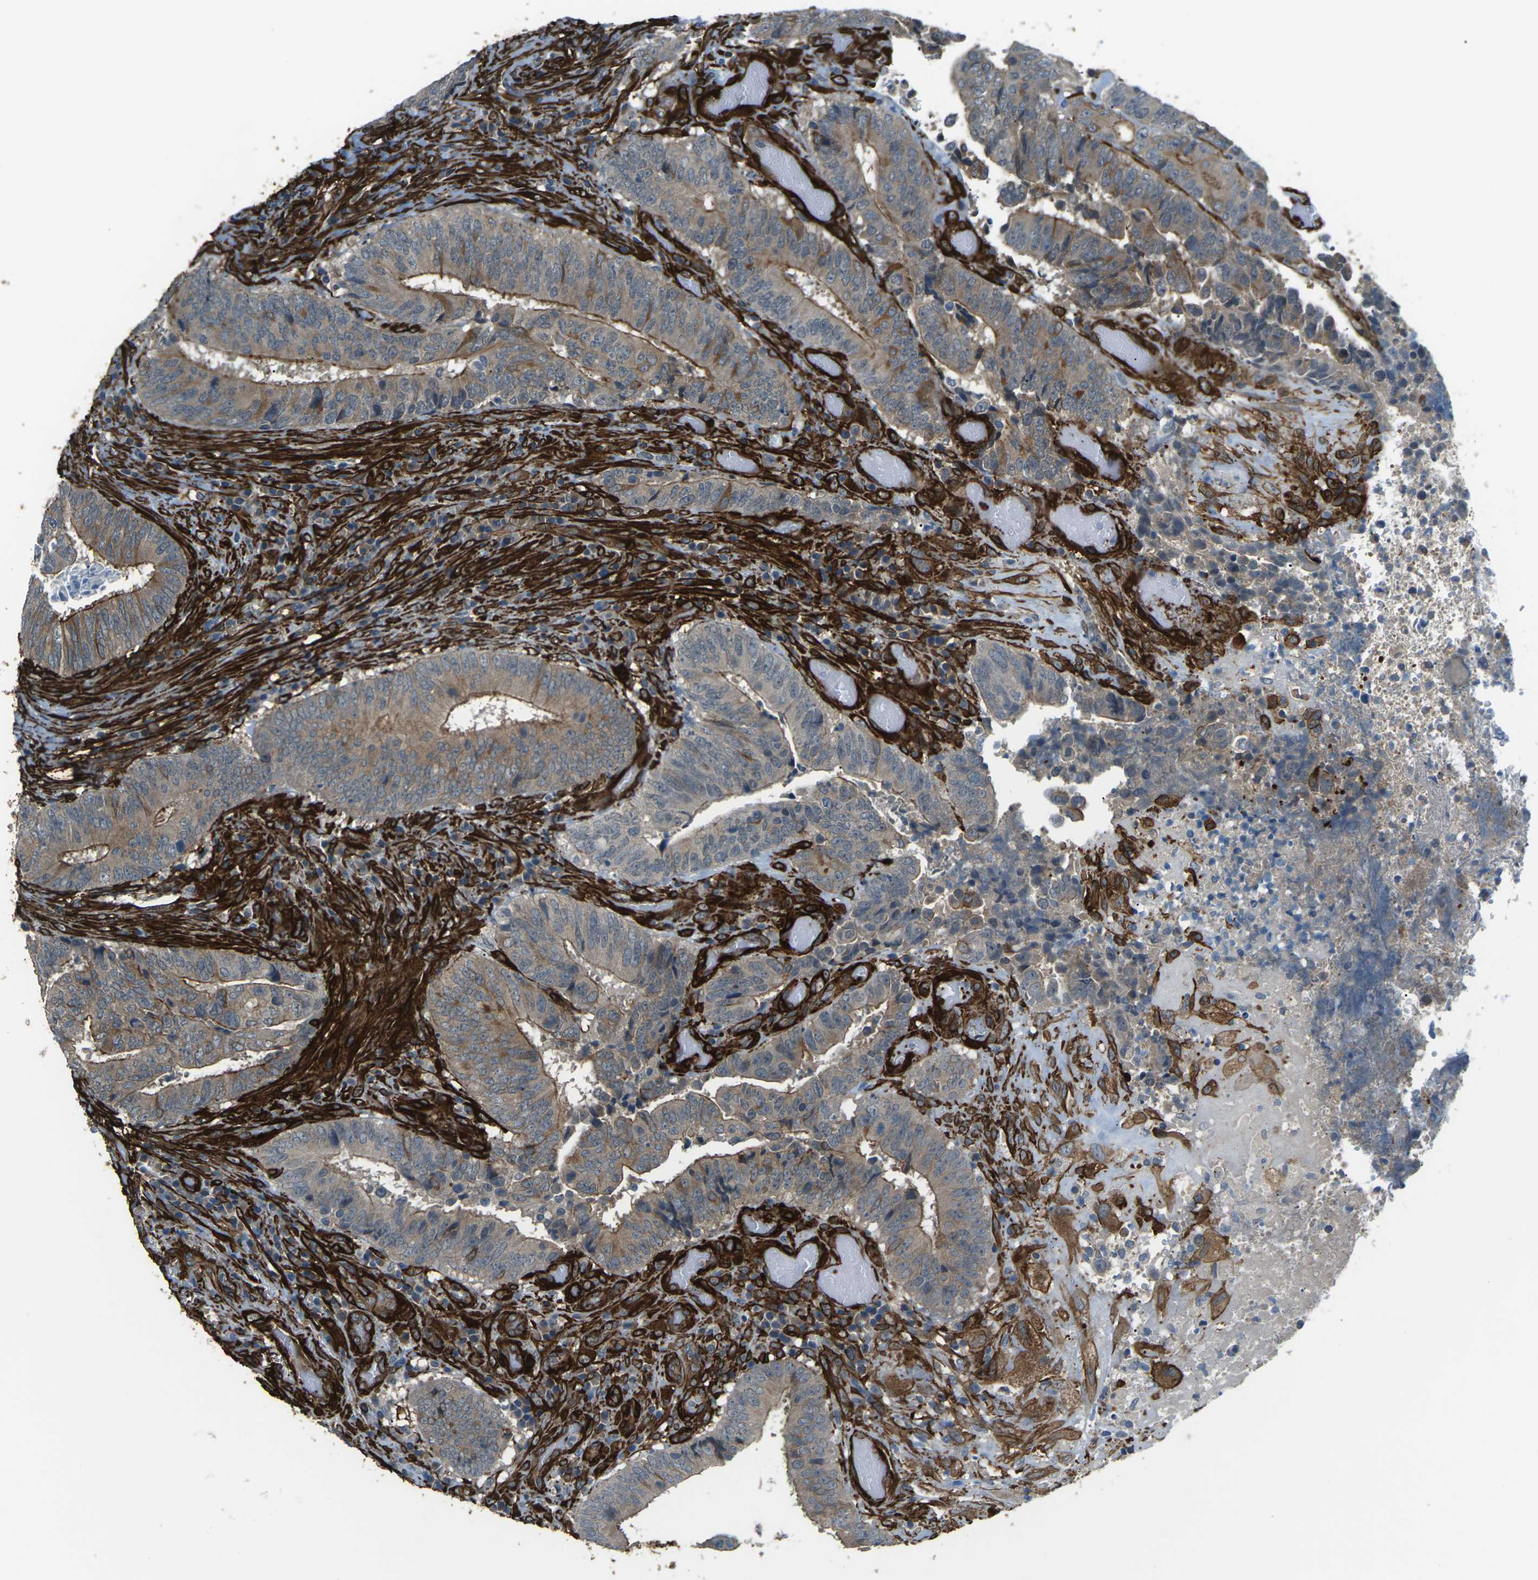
{"staining": {"intensity": "moderate", "quantity": ">75%", "location": "cytoplasmic/membranous"}, "tissue": "colorectal cancer", "cell_type": "Tumor cells", "image_type": "cancer", "snomed": [{"axis": "morphology", "description": "Adenocarcinoma, NOS"}, {"axis": "topography", "description": "Rectum"}], "caption": "High-magnification brightfield microscopy of colorectal cancer (adenocarcinoma) stained with DAB (brown) and counterstained with hematoxylin (blue). tumor cells exhibit moderate cytoplasmic/membranous staining is identified in about>75% of cells.", "gene": "GRAMD1C", "patient": {"sex": "male", "age": 72}}